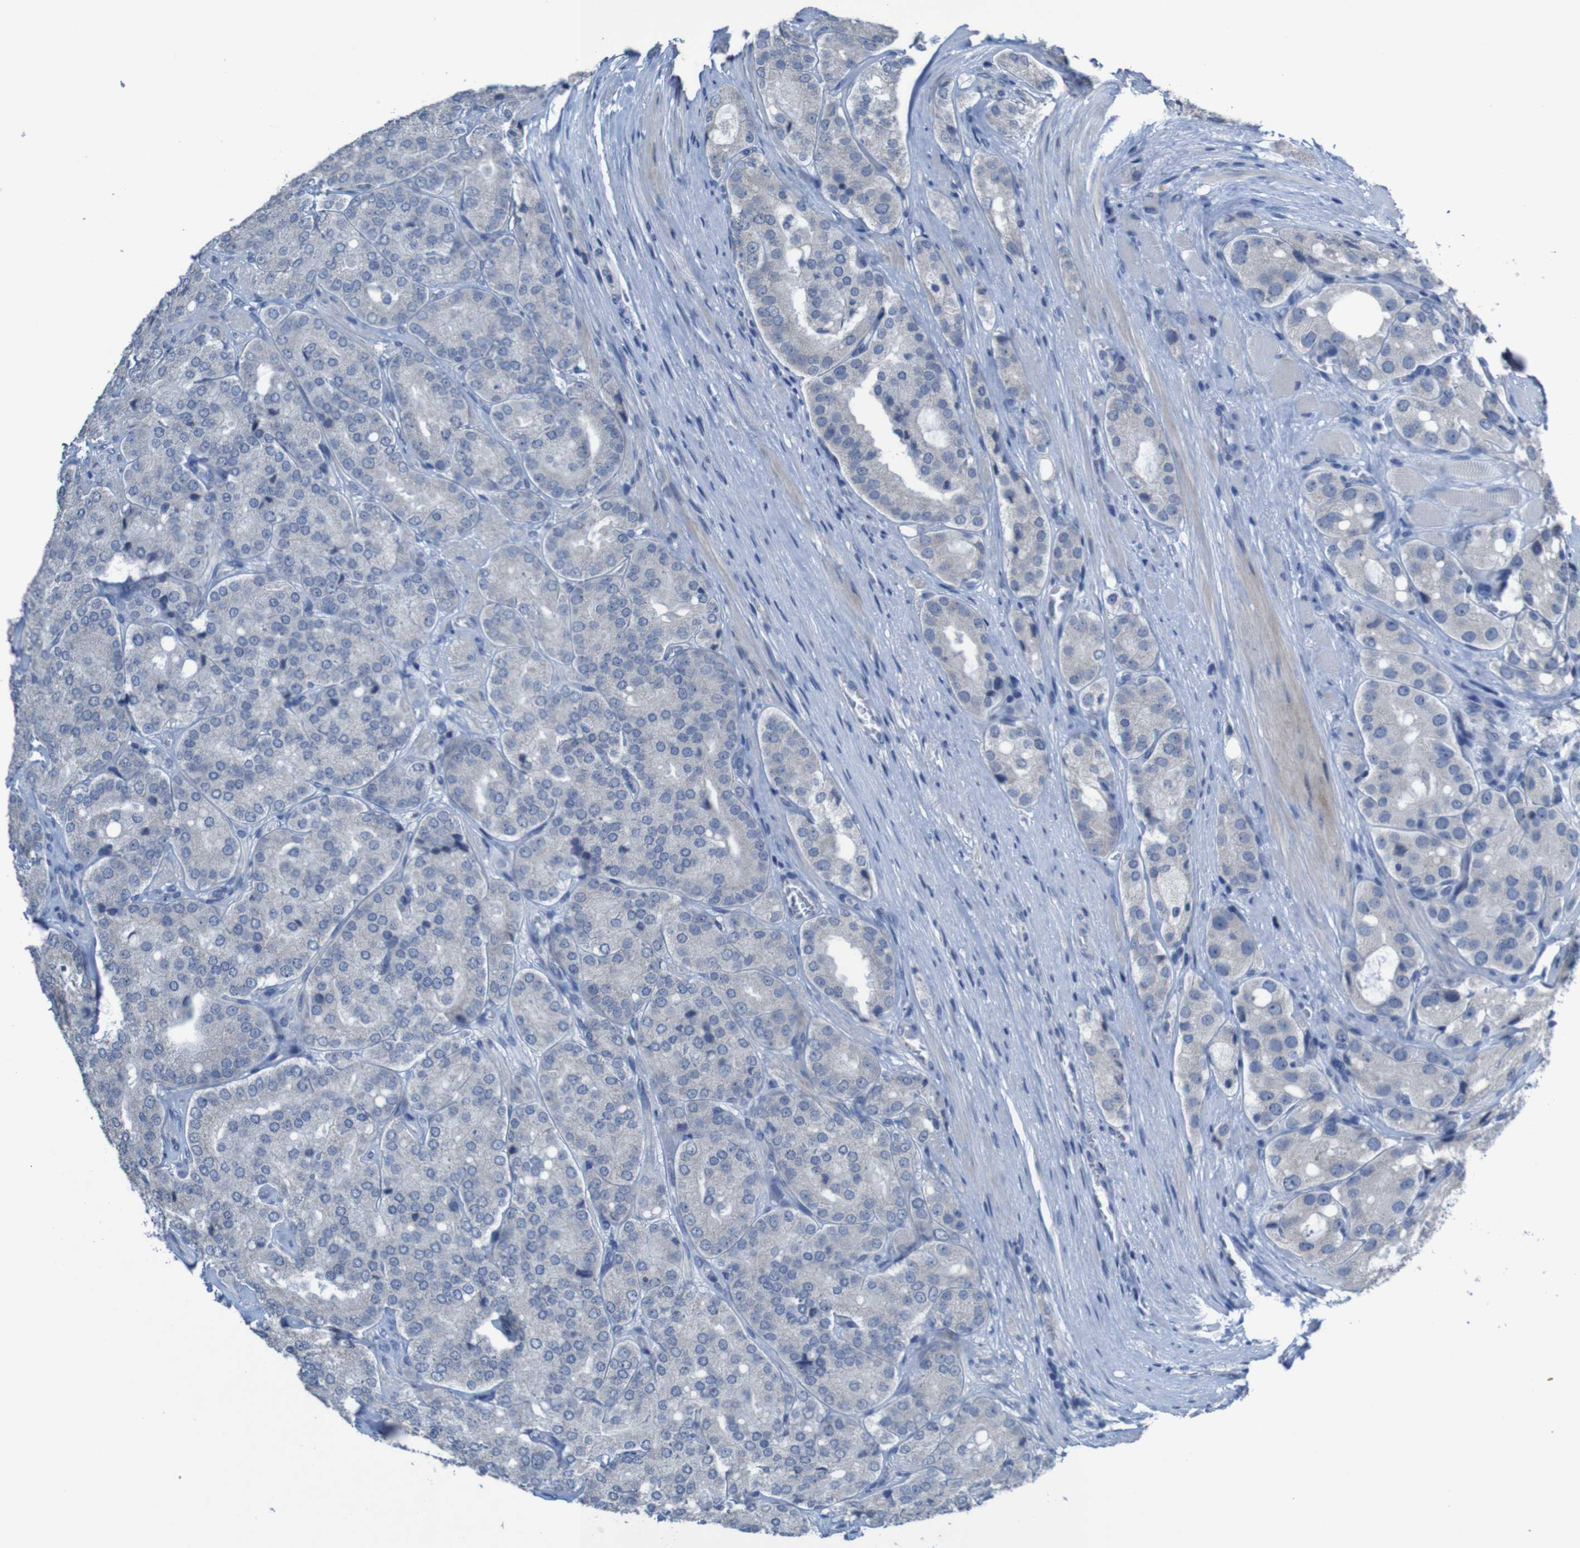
{"staining": {"intensity": "negative", "quantity": "none", "location": "none"}, "tissue": "prostate cancer", "cell_type": "Tumor cells", "image_type": "cancer", "snomed": [{"axis": "morphology", "description": "Adenocarcinoma, High grade"}, {"axis": "topography", "description": "Prostate"}], "caption": "The immunohistochemistry (IHC) histopathology image has no significant positivity in tumor cells of high-grade adenocarcinoma (prostate) tissue.", "gene": "CLDN18", "patient": {"sex": "male", "age": 65}}